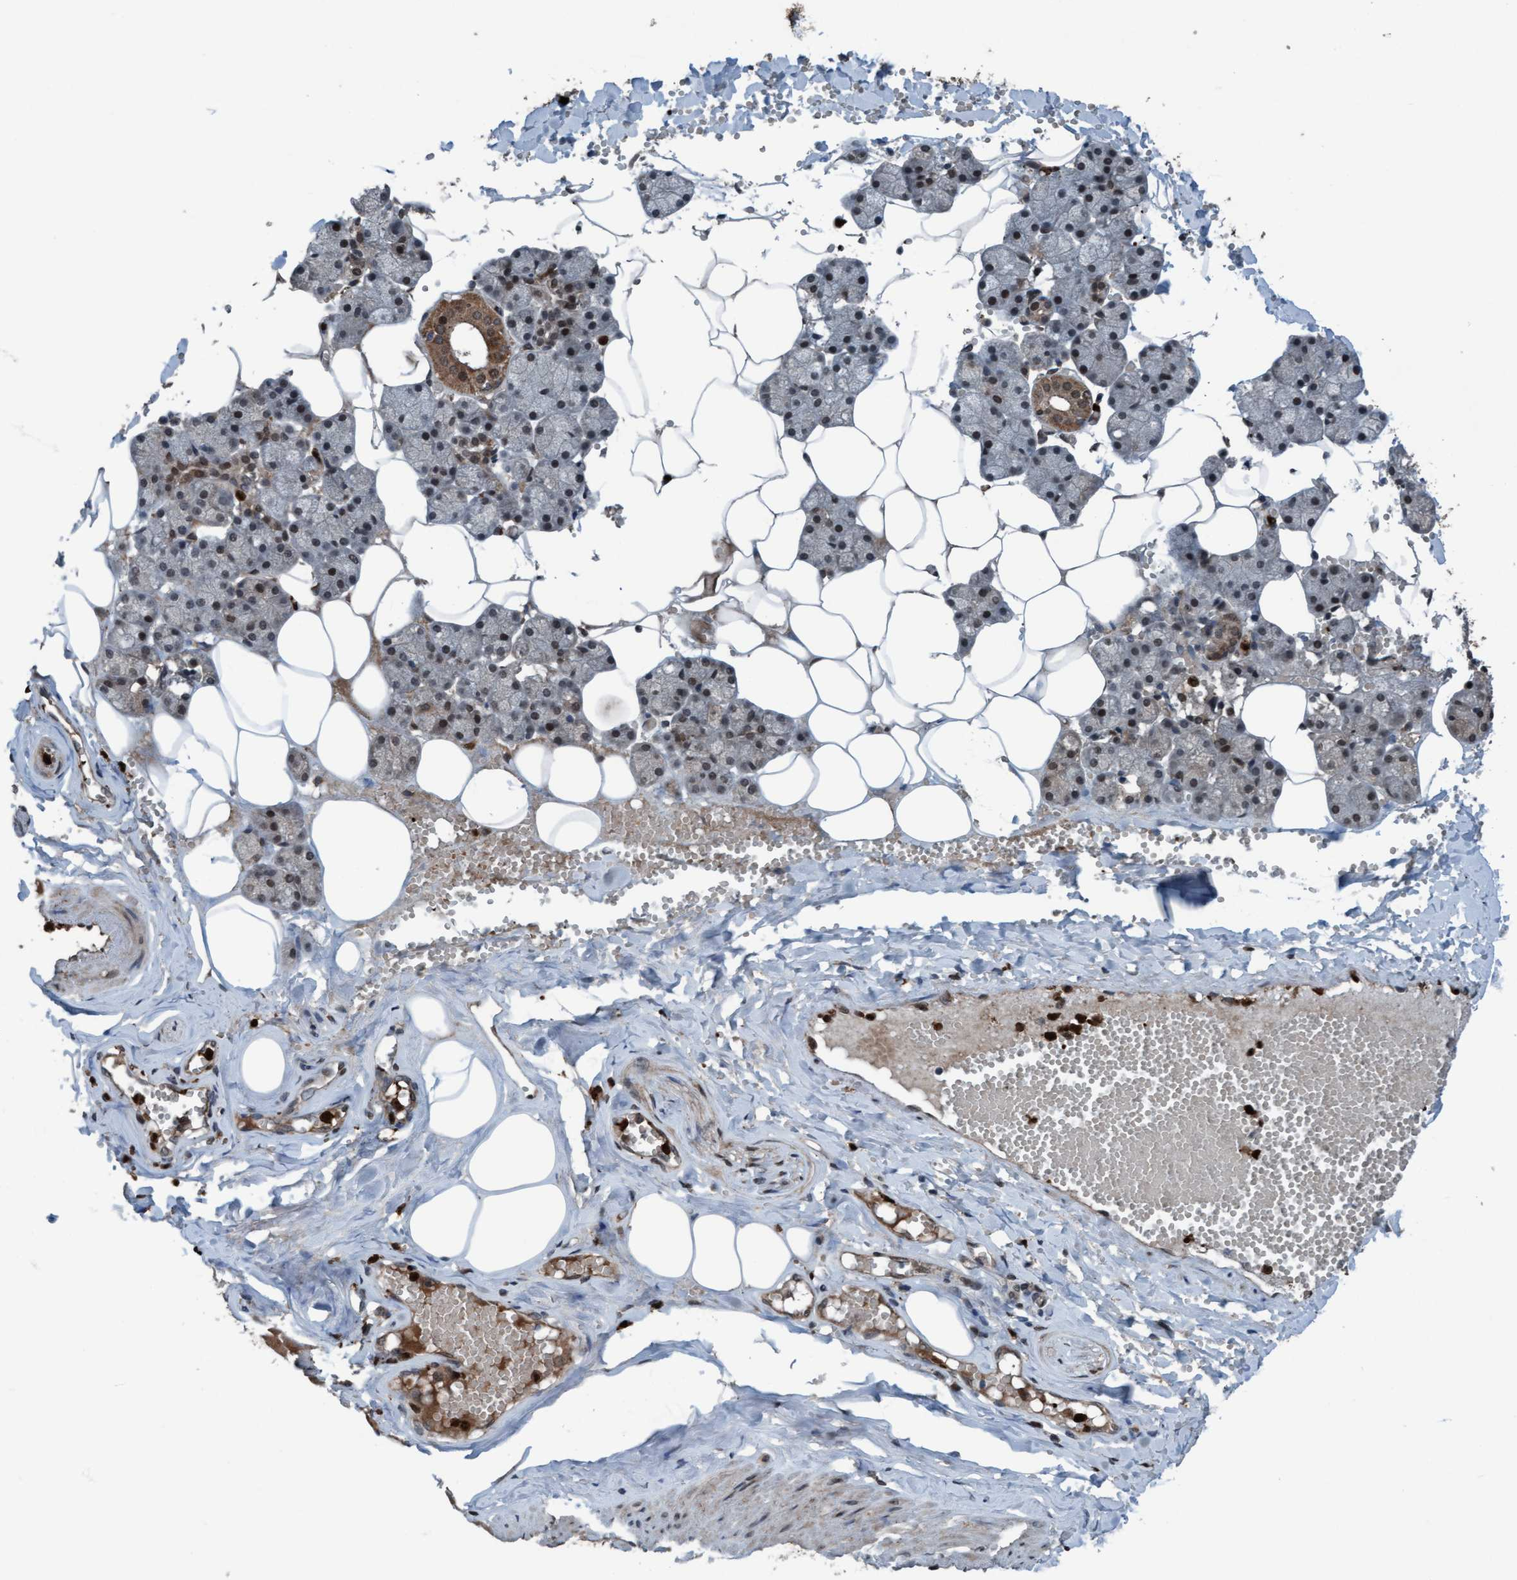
{"staining": {"intensity": "moderate", "quantity": "25%-75%", "location": "cytoplasmic/membranous,nuclear"}, "tissue": "salivary gland", "cell_type": "Glandular cells", "image_type": "normal", "snomed": [{"axis": "morphology", "description": "Normal tissue, NOS"}, {"axis": "topography", "description": "Salivary gland"}], "caption": "An IHC histopathology image of normal tissue is shown. Protein staining in brown highlights moderate cytoplasmic/membranous,nuclear positivity in salivary gland within glandular cells. (IHC, brightfield microscopy, high magnification).", "gene": "PLXNB2", "patient": {"sex": "male", "age": 62}}